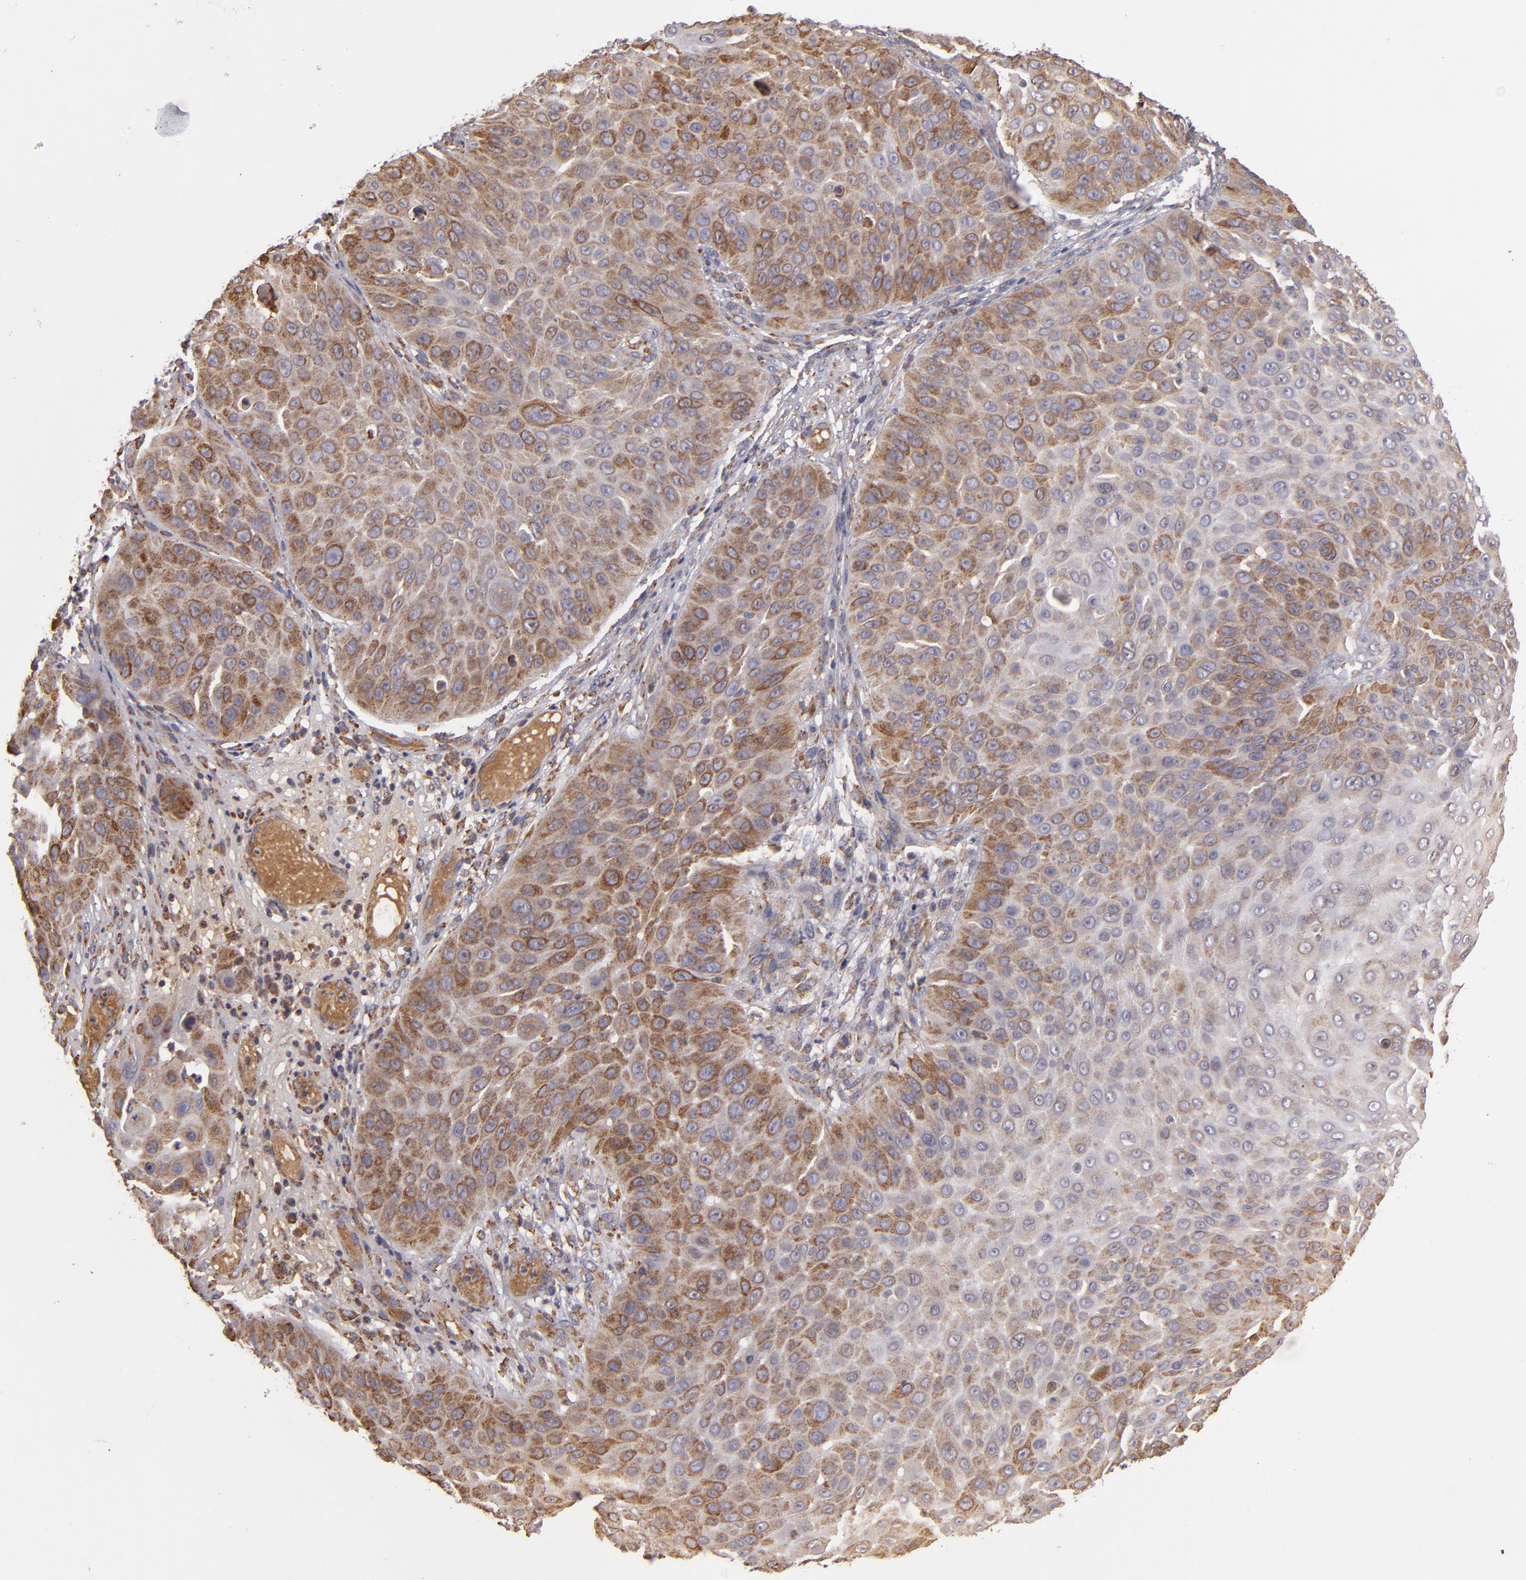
{"staining": {"intensity": "moderate", "quantity": "25%-75%", "location": "cytoplasmic/membranous"}, "tissue": "skin cancer", "cell_type": "Tumor cells", "image_type": "cancer", "snomed": [{"axis": "morphology", "description": "Squamous cell carcinoma, NOS"}, {"axis": "topography", "description": "Skin"}], "caption": "The image exhibits staining of skin squamous cell carcinoma, revealing moderate cytoplasmic/membranous protein positivity (brown color) within tumor cells. (Brightfield microscopy of DAB IHC at high magnification).", "gene": "CFB", "patient": {"sex": "male", "age": 82}}